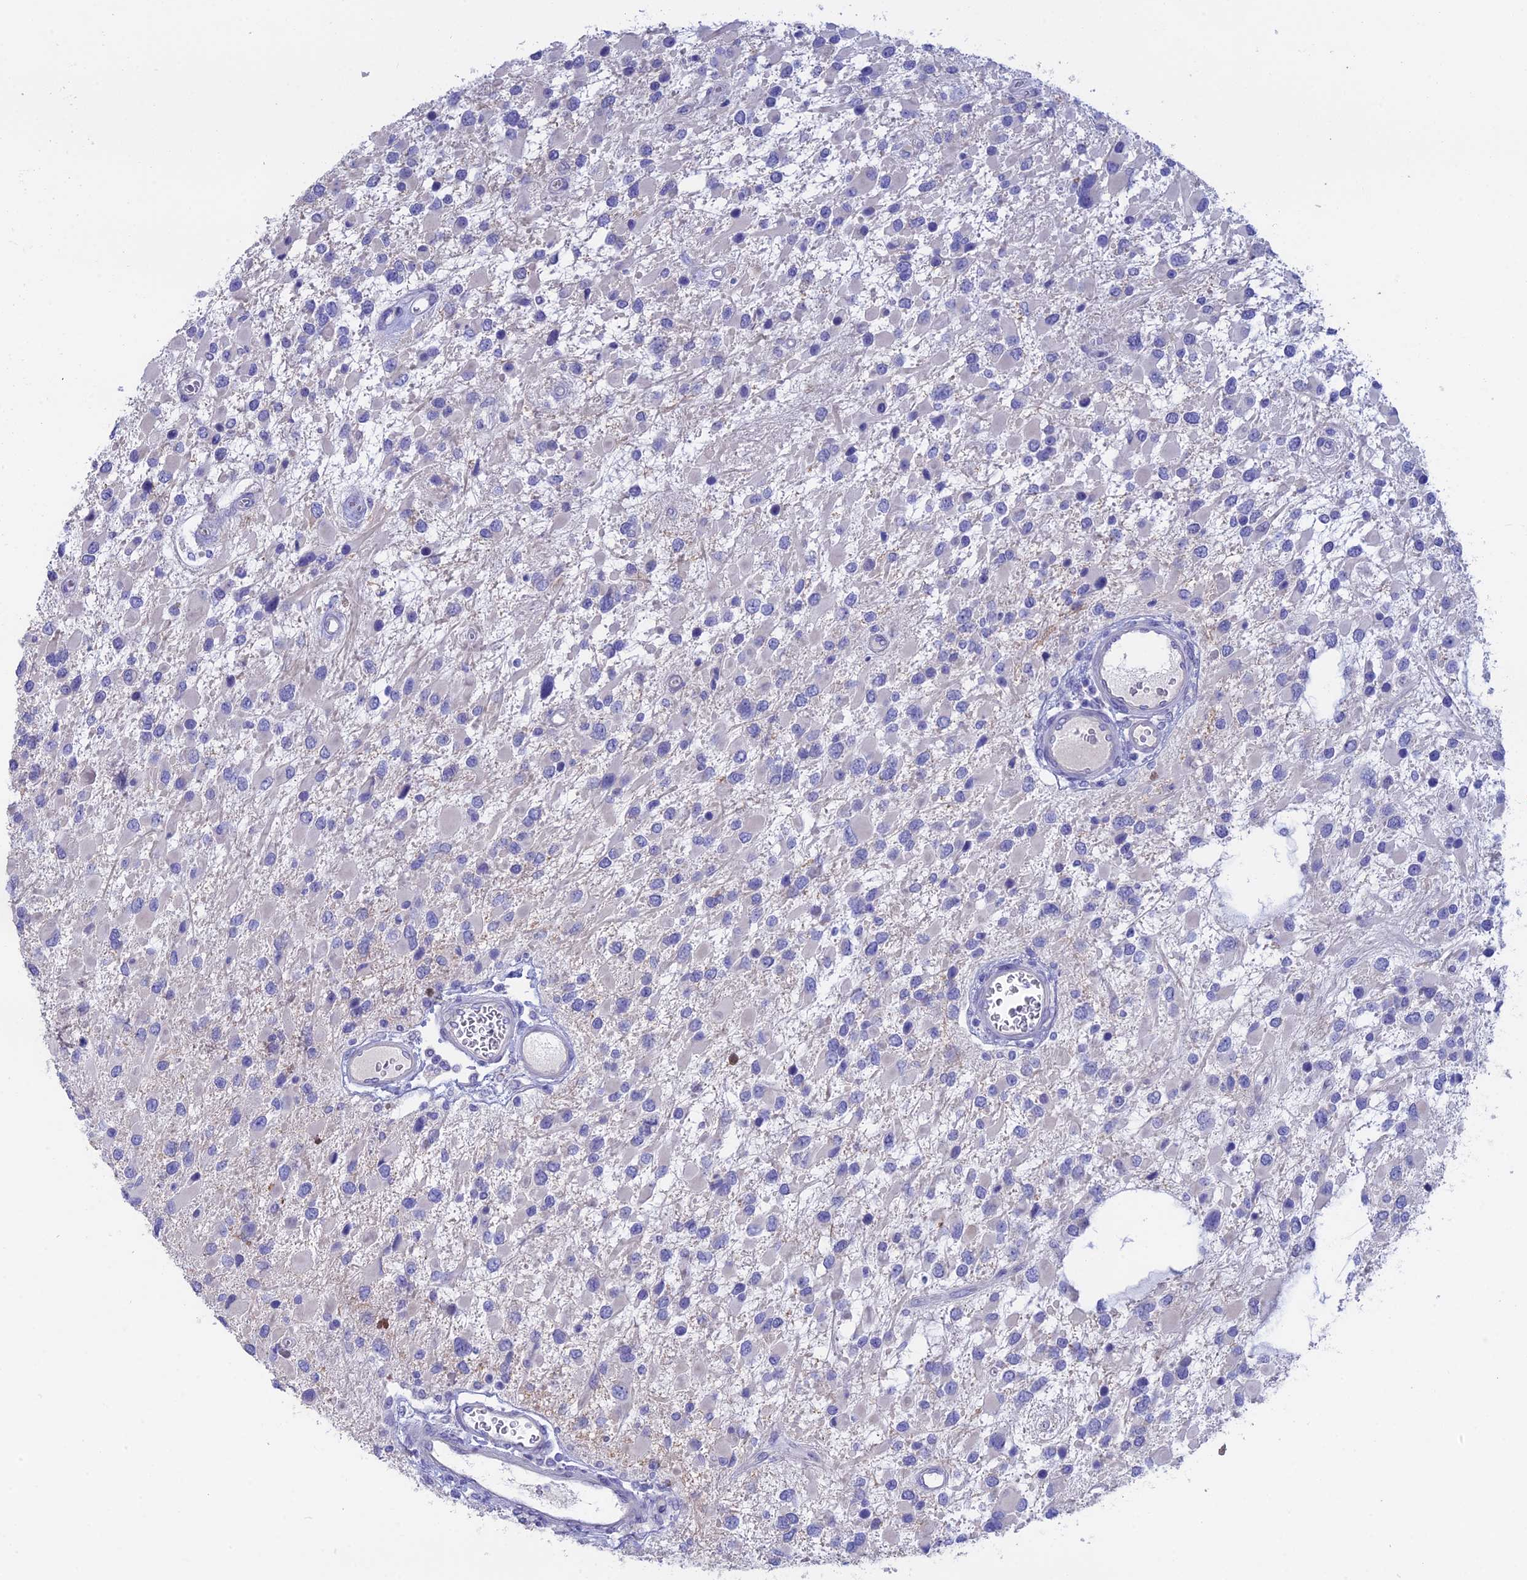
{"staining": {"intensity": "negative", "quantity": "none", "location": "none"}, "tissue": "glioma", "cell_type": "Tumor cells", "image_type": "cancer", "snomed": [{"axis": "morphology", "description": "Glioma, malignant, High grade"}, {"axis": "topography", "description": "Brain"}], "caption": "Tumor cells are negative for protein expression in human high-grade glioma (malignant). (Stains: DAB immunohistochemistry (IHC) with hematoxylin counter stain, Microscopy: brightfield microscopy at high magnification).", "gene": "BTBD19", "patient": {"sex": "male", "age": 53}}